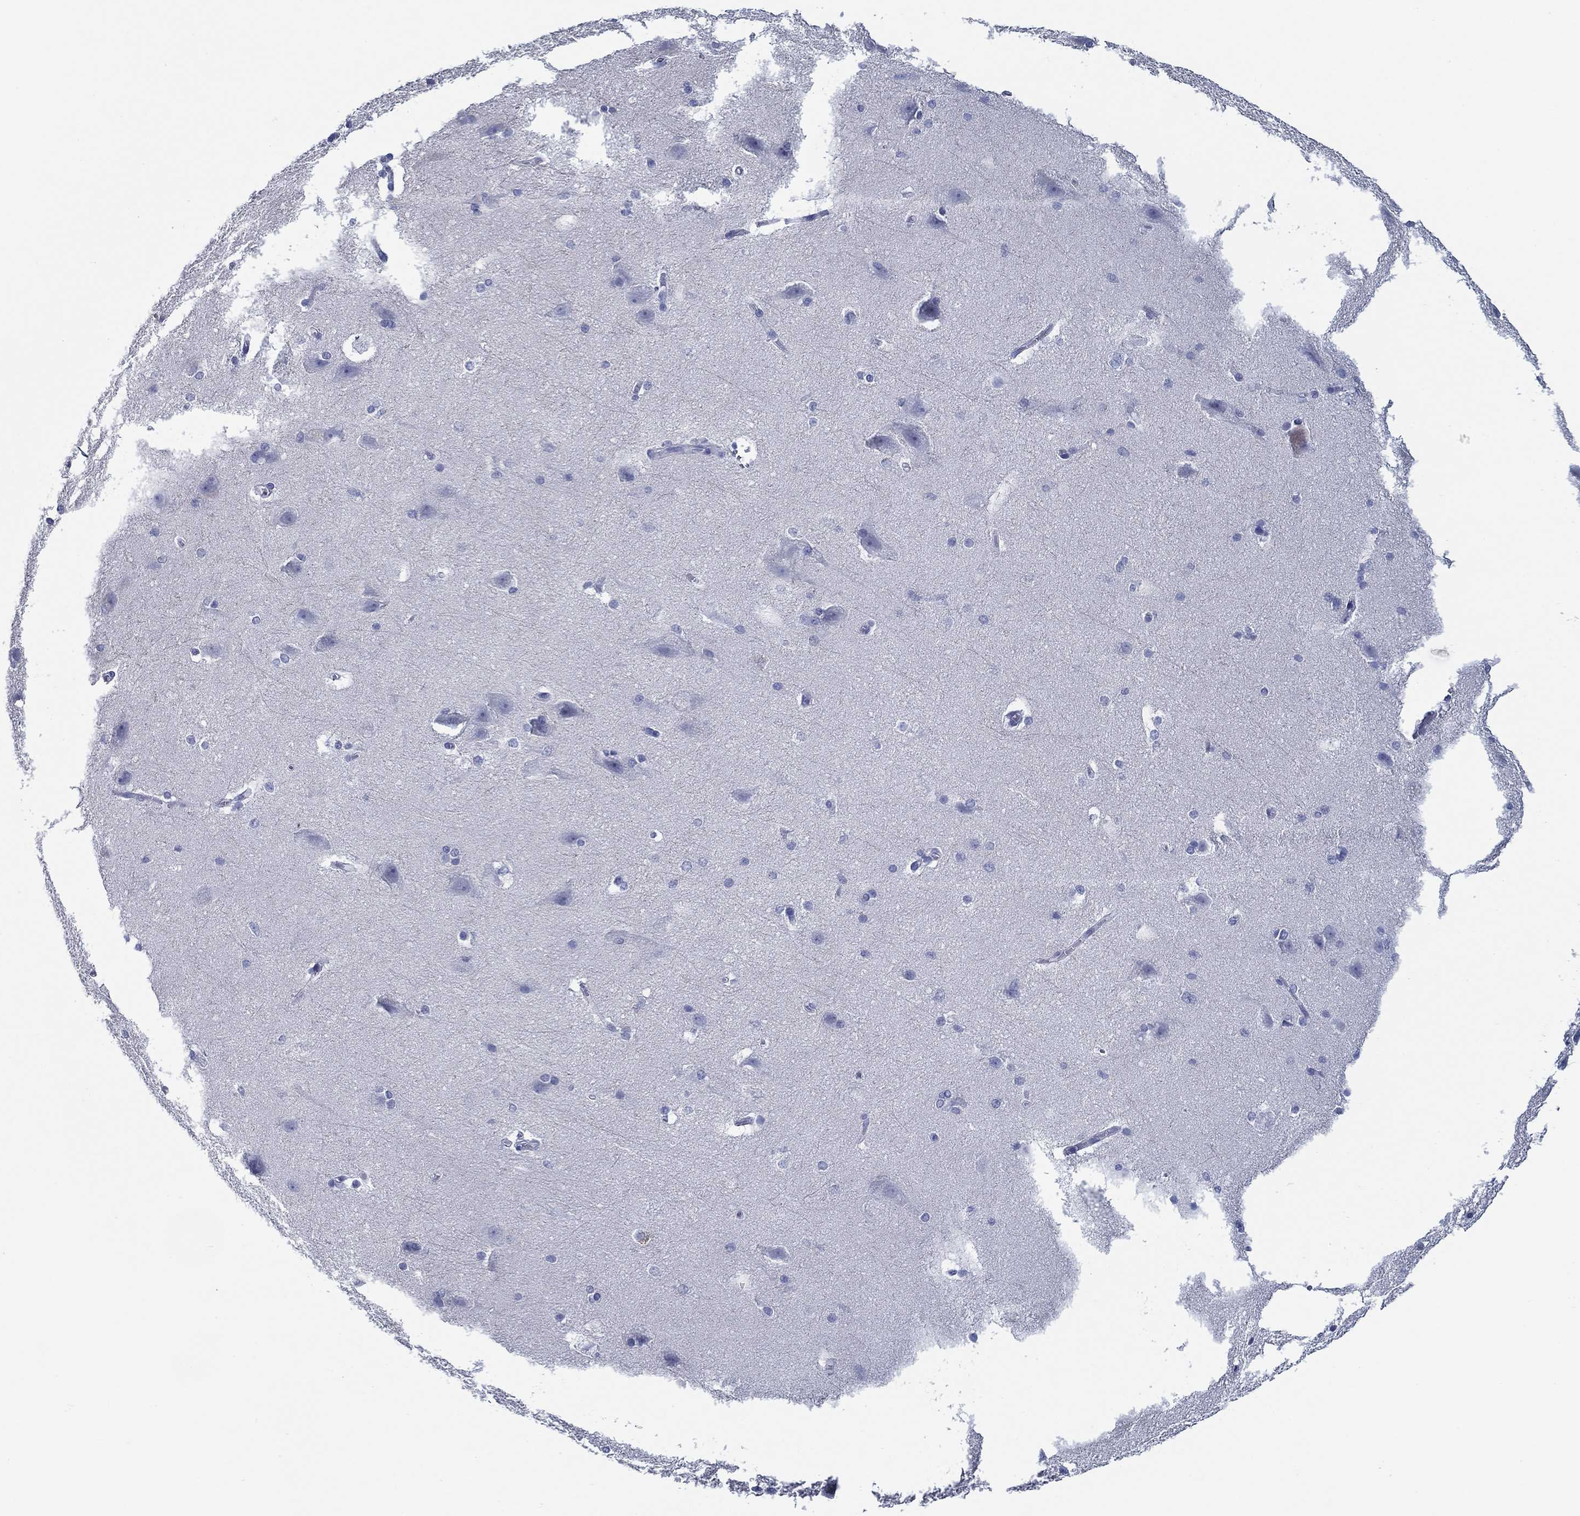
{"staining": {"intensity": "negative", "quantity": "none", "location": "none"}, "tissue": "hippocampus", "cell_type": "Glial cells", "image_type": "normal", "snomed": [{"axis": "morphology", "description": "Normal tissue, NOS"}, {"axis": "topography", "description": "Cerebral cortex"}, {"axis": "topography", "description": "Hippocampus"}], "caption": "Immunohistochemistry (IHC) photomicrograph of benign hippocampus: human hippocampus stained with DAB (3,3'-diaminobenzidine) displays no significant protein positivity in glial cells.", "gene": "TOMM20L", "patient": {"sex": "female", "age": 19}}